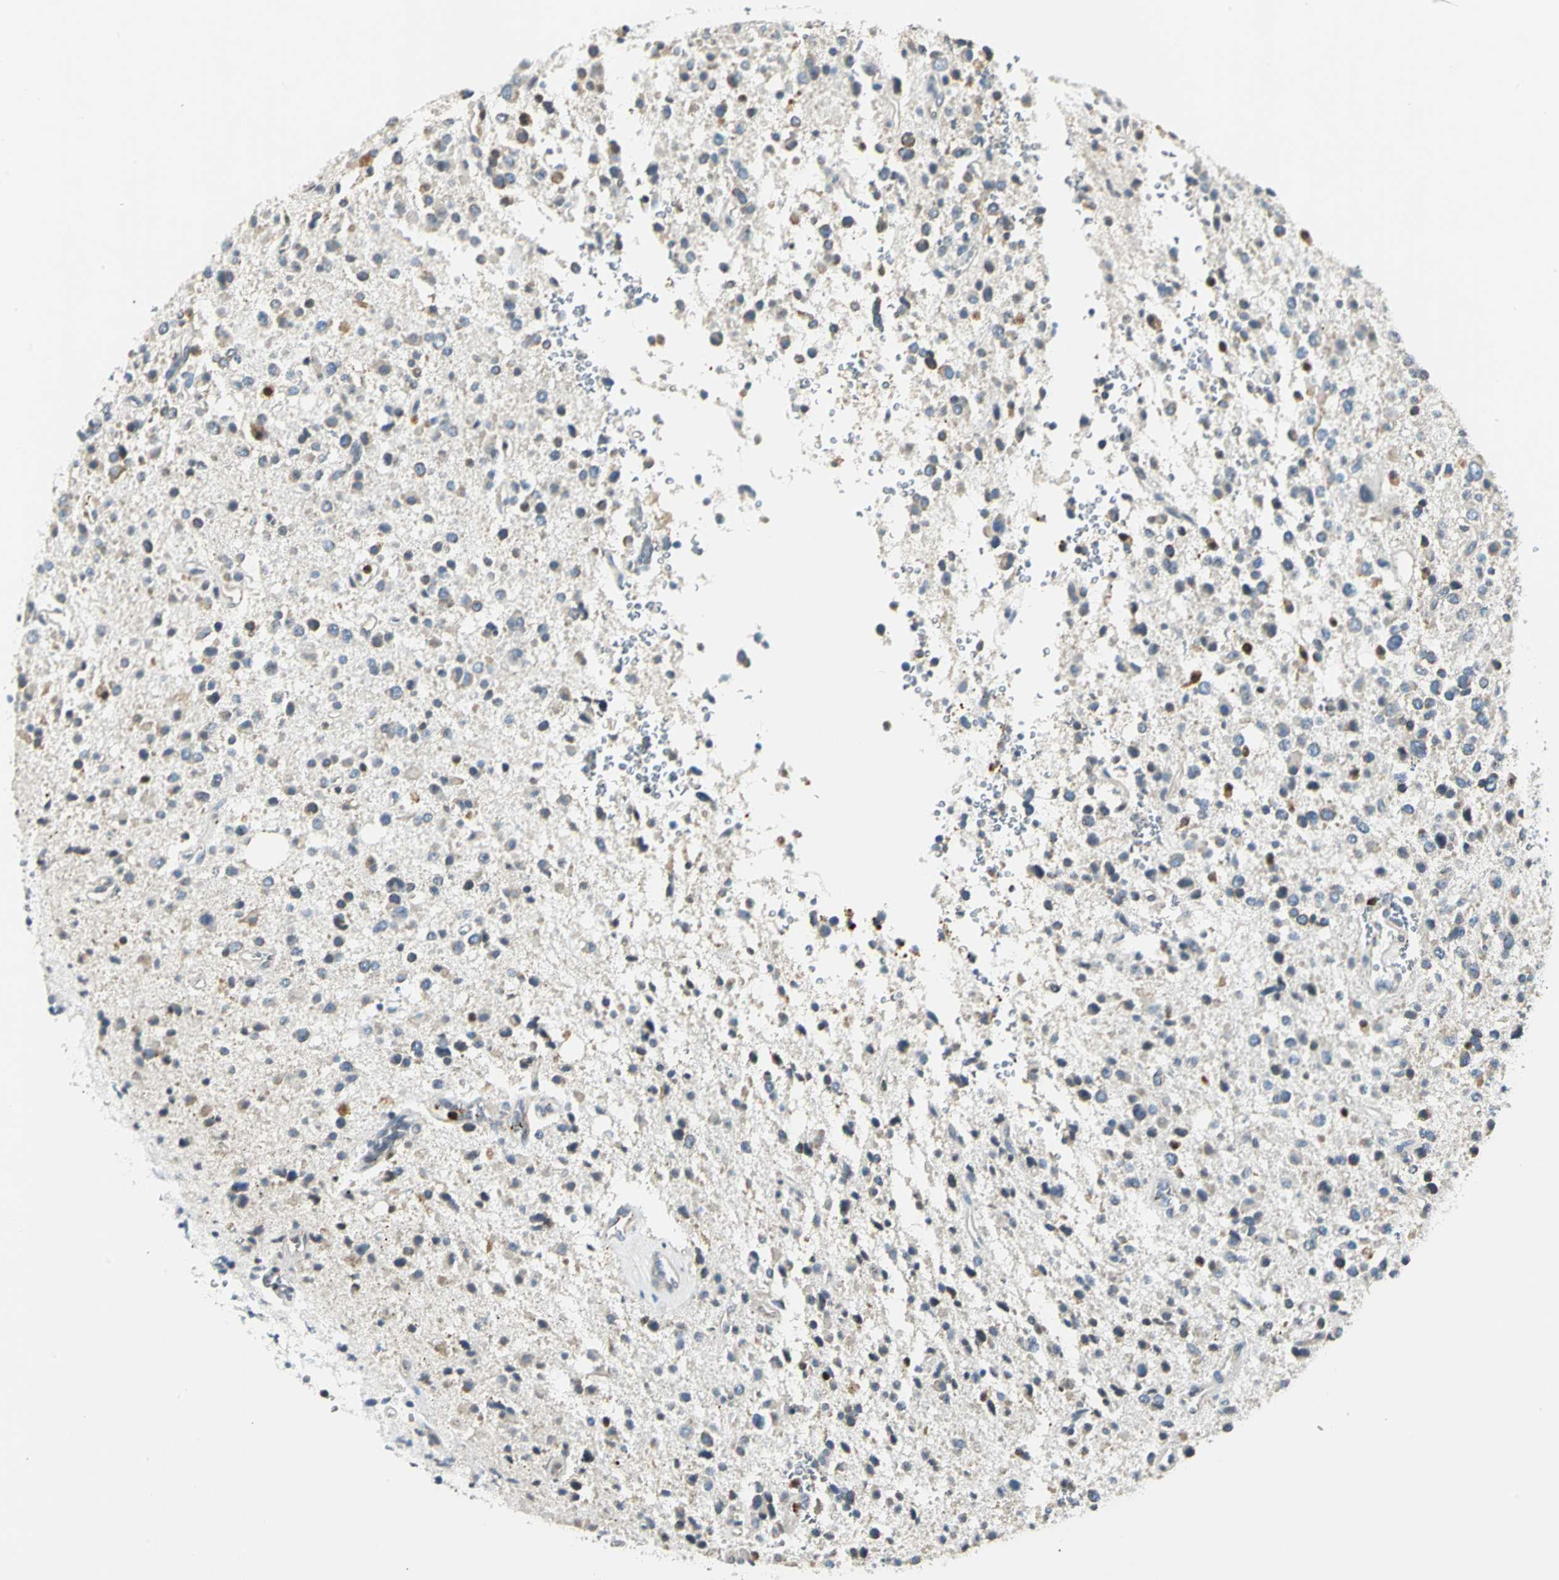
{"staining": {"intensity": "weak", "quantity": "25%-75%", "location": "cytoplasmic/membranous"}, "tissue": "glioma", "cell_type": "Tumor cells", "image_type": "cancer", "snomed": [{"axis": "morphology", "description": "Glioma, malignant, High grade"}, {"axis": "topography", "description": "Brain"}], "caption": "Glioma stained with a brown dye displays weak cytoplasmic/membranous positive staining in approximately 25%-75% of tumor cells.", "gene": "USP40", "patient": {"sex": "male", "age": 47}}